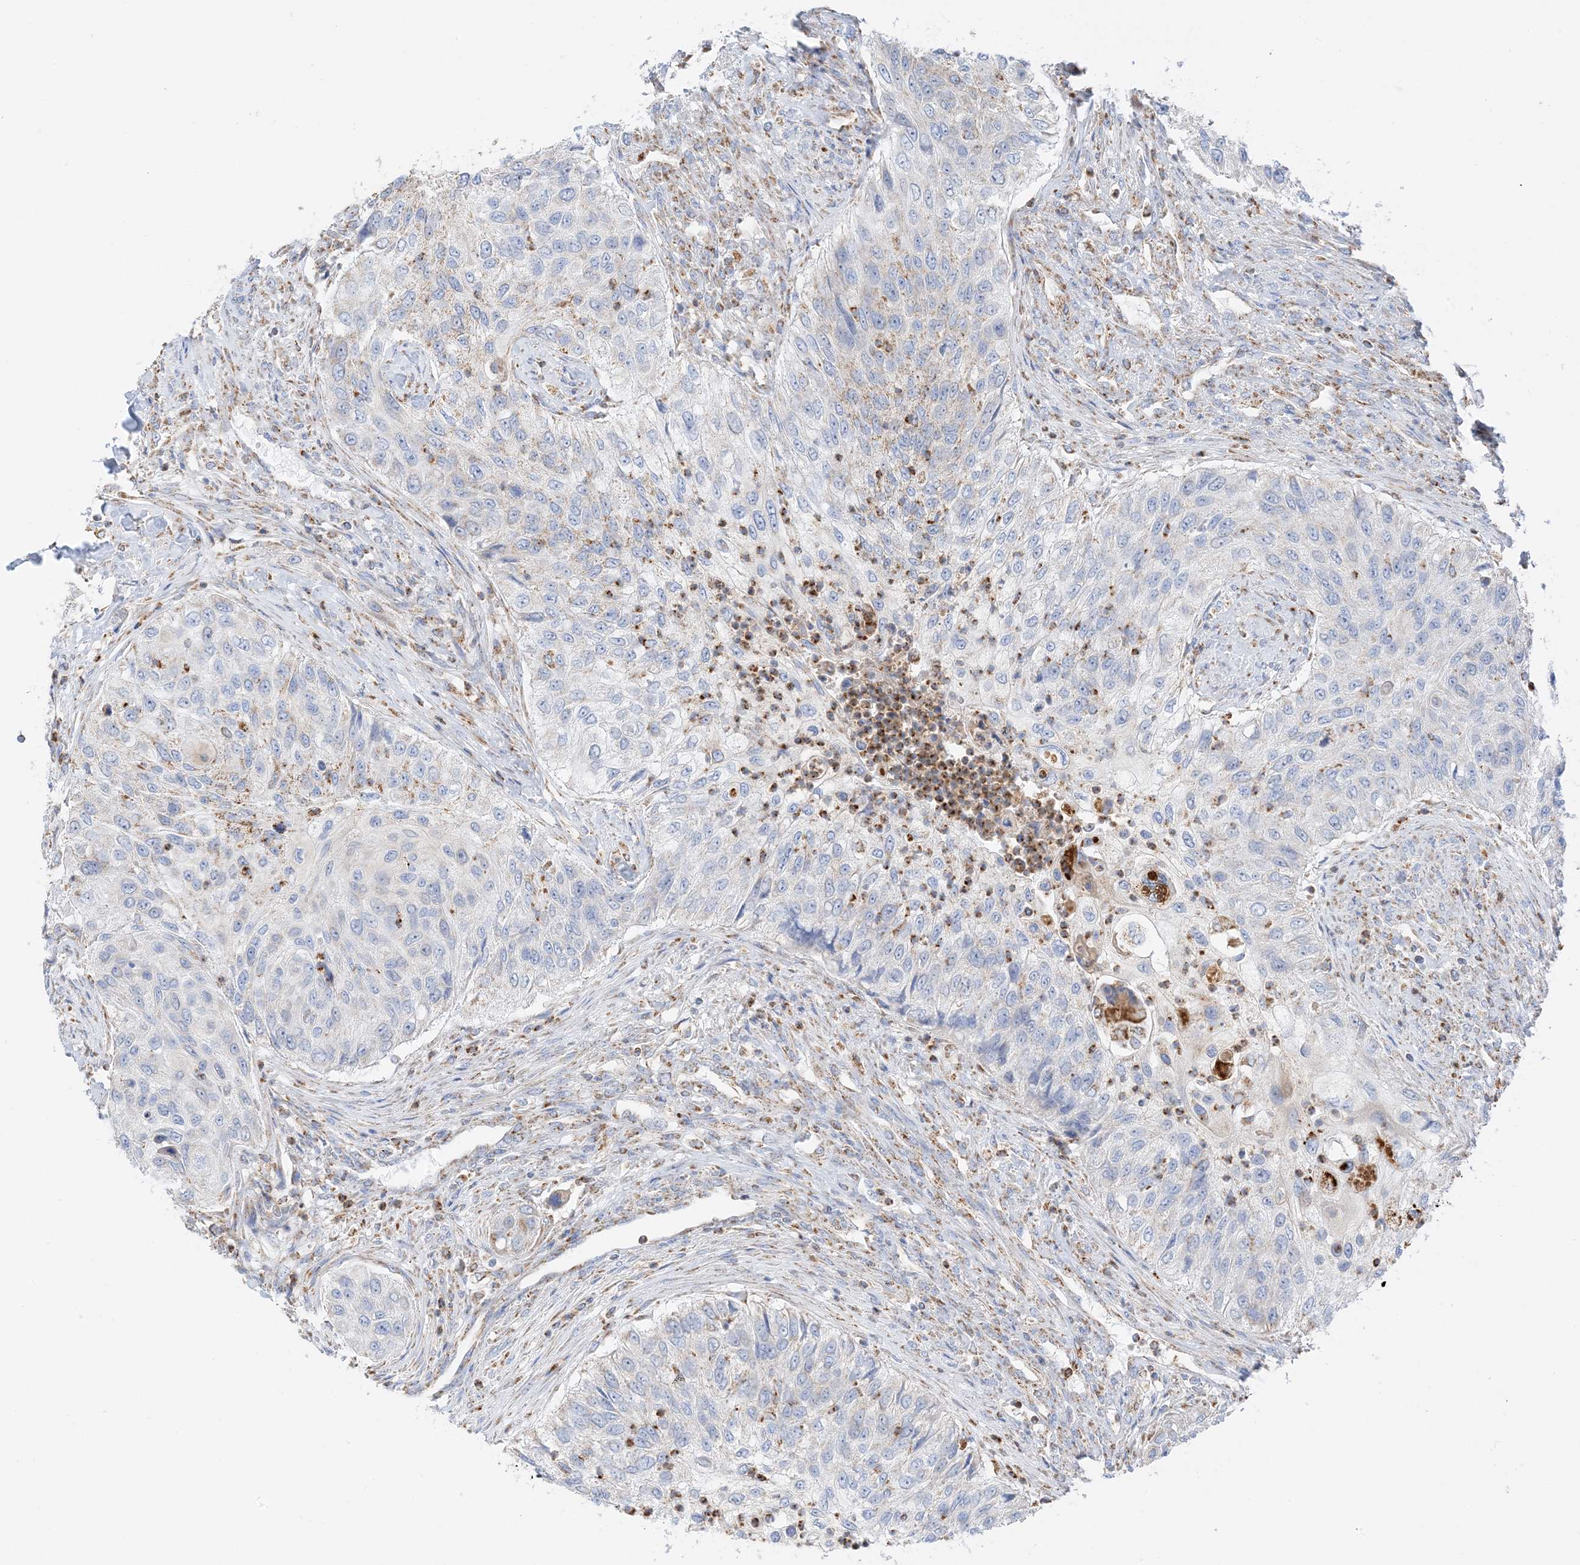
{"staining": {"intensity": "moderate", "quantity": "<25%", "location": "cytoplasmic/membranous"}, "tissue": "urothelial cancer", "cell_type": "Tumor cells", "image_type": "cancer", "snomed": [{"axis": "morphology", "description": "Urothelial carcinoma, High grade"}, {"axis": "topography", "description": "Urinary bladder"}], "caption": "This photomicrograph exhibits immunohistochemistry (IHC) staining of human urothelial carcinoma (high-grade), with low moderate cytoplasmic/membranous expression in about <25% of tumor cells.", "gene": "CAPN13", "patient": {"sex": "female", "age": 60}}